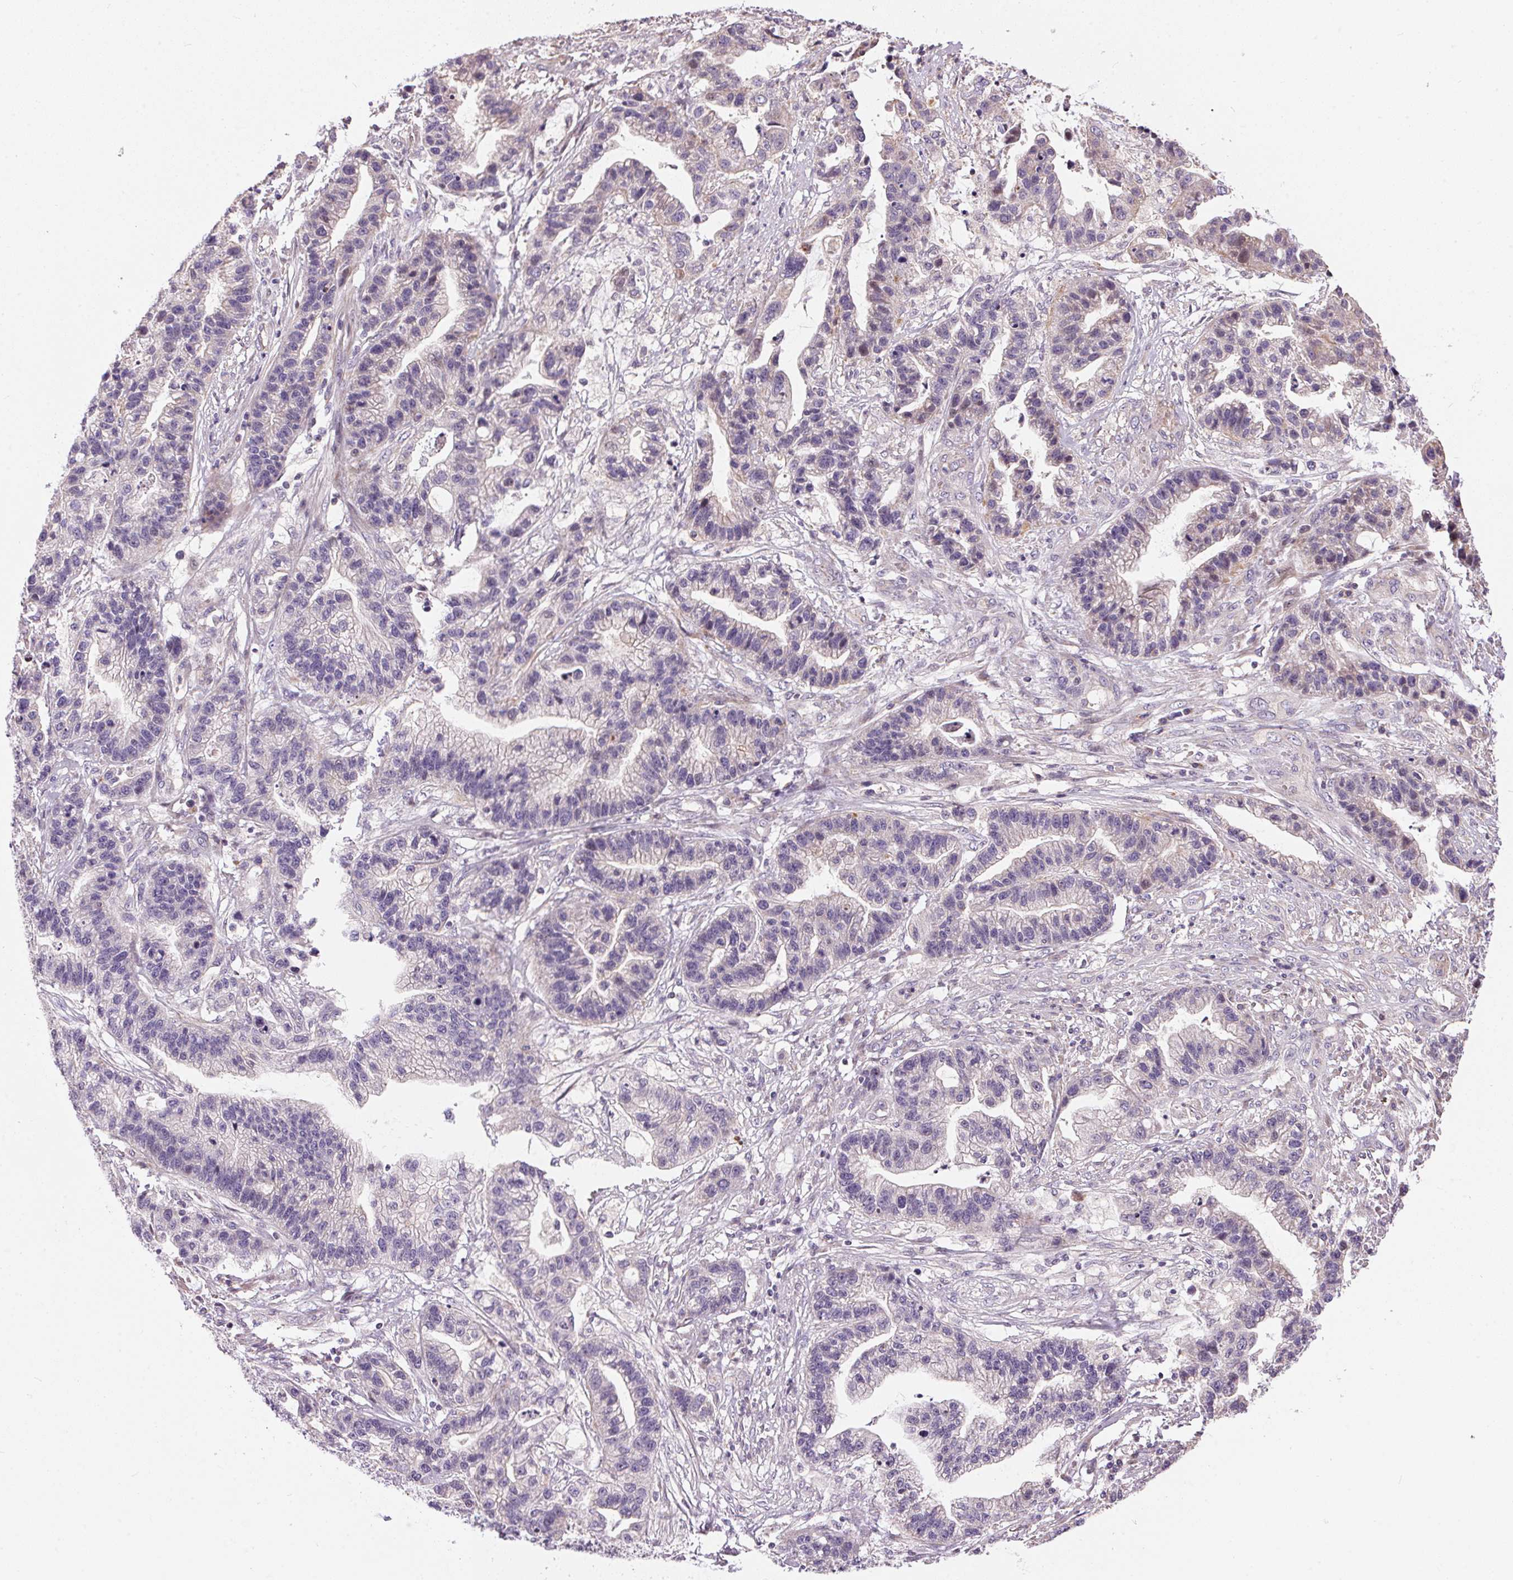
{"staining": {"intensity": "negative", "quantity": "none", "location": "none"}, "tissue": "stomach cancer", "cell_type": "Tumor cells", "image_type": "cancer", "snomed": [{"axis": "morphology", "description": "Adenocarcinoma, NOS"}, {"axis": "topography", "description": "Stomach"}], "caption": "This is an immunohistochemistry photomicrograph of stomach cancer. There is no expression in tumor cells.", "gene": "UNC13B", "patient": {"sex": "male", "age": 83}}